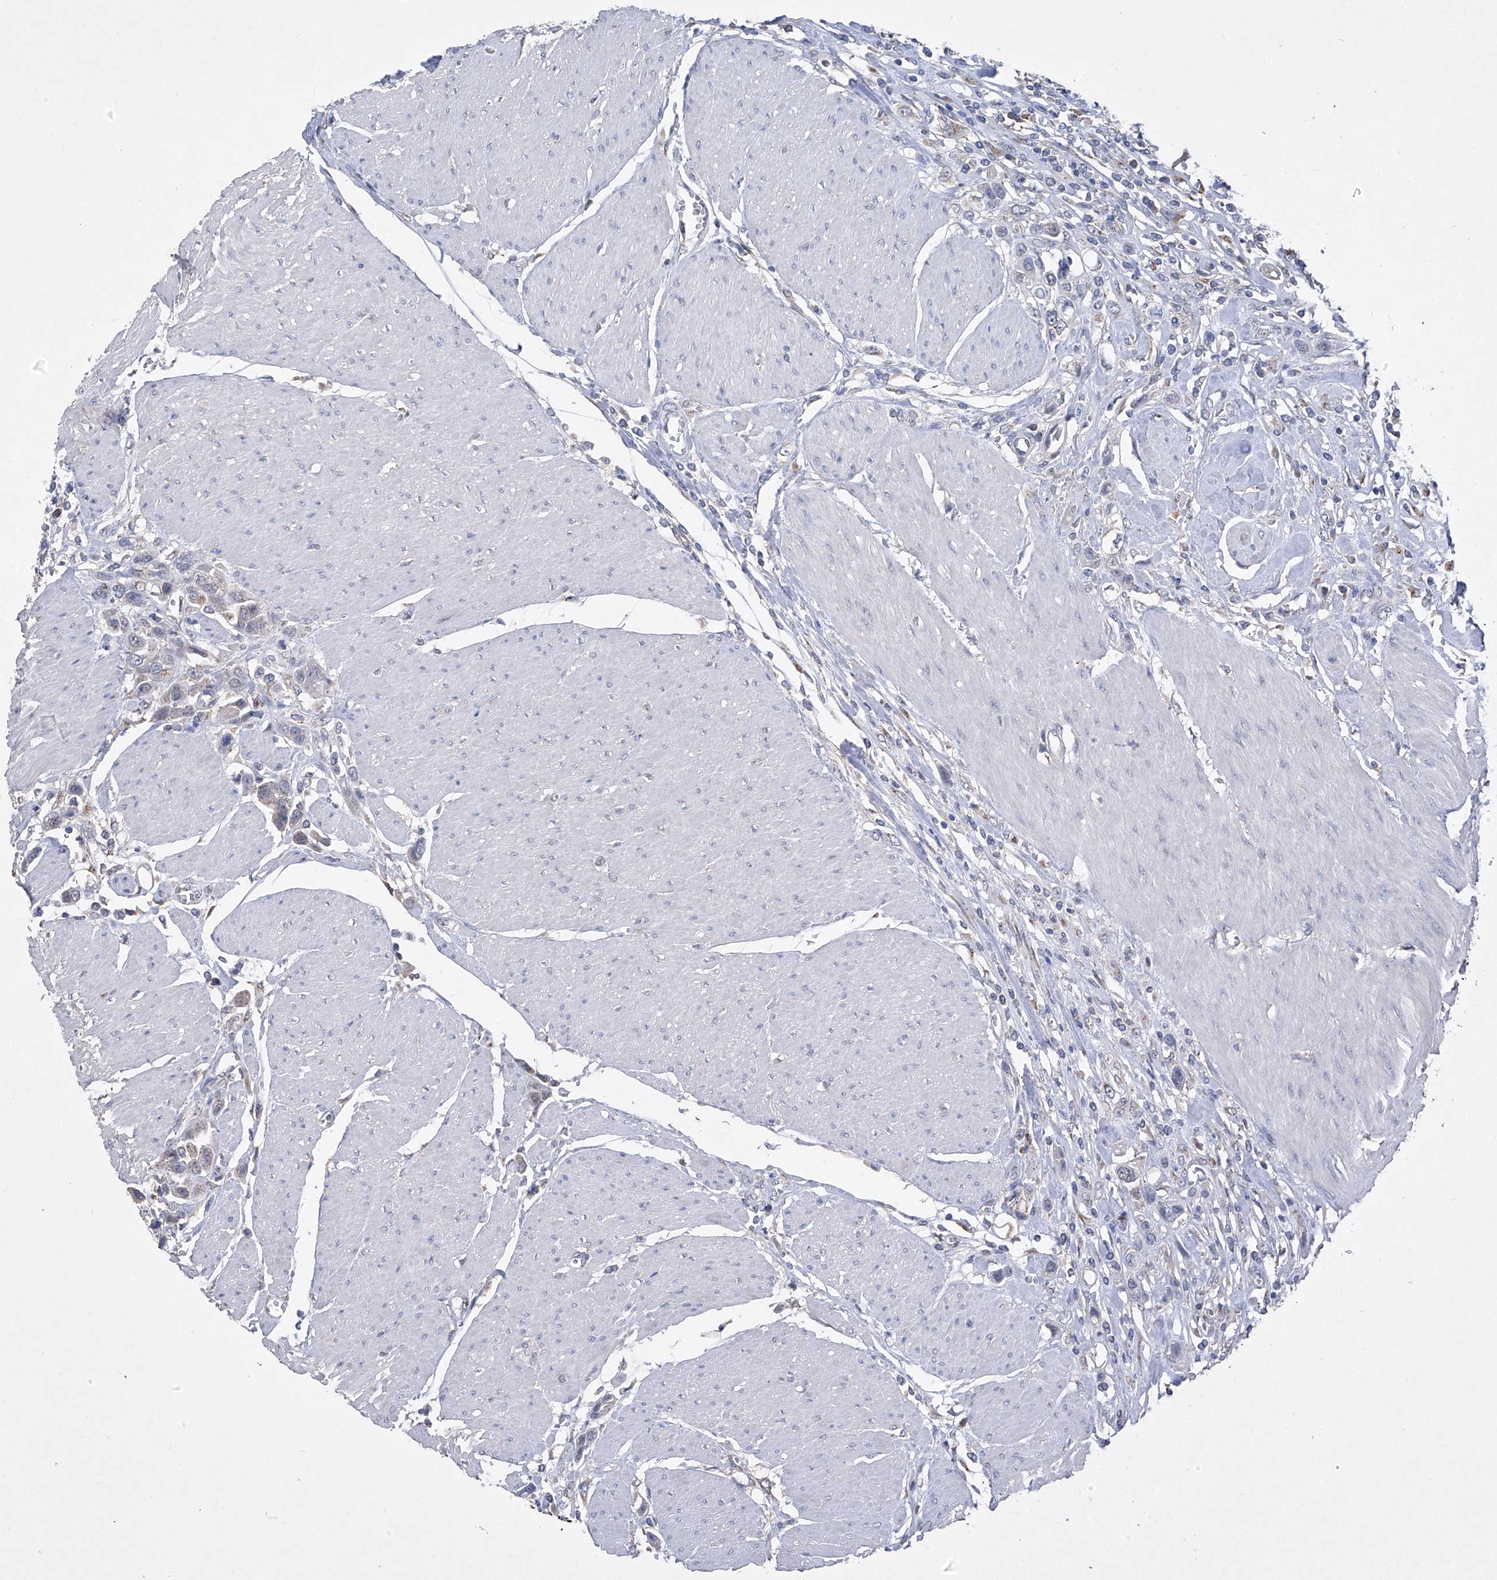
{"staining": {"intensity": "negative", "quantity": "none", "location": "none"}, "tissue": "urothelial cancer", "cell_type": "Tumor cells", "image_type": "cancer", "snomed": [{"axis": "morphology", "description": "Urothelial carcinoma, High grade"}, {"axis": "topography", "description": "Urinary bladder"}], "caption": "Histopathology image shows no significant protein positivity in tumor cells of urothelial cancer.", "gene": "PCSK5", "patient": {"sex": "male", "age": 50}}